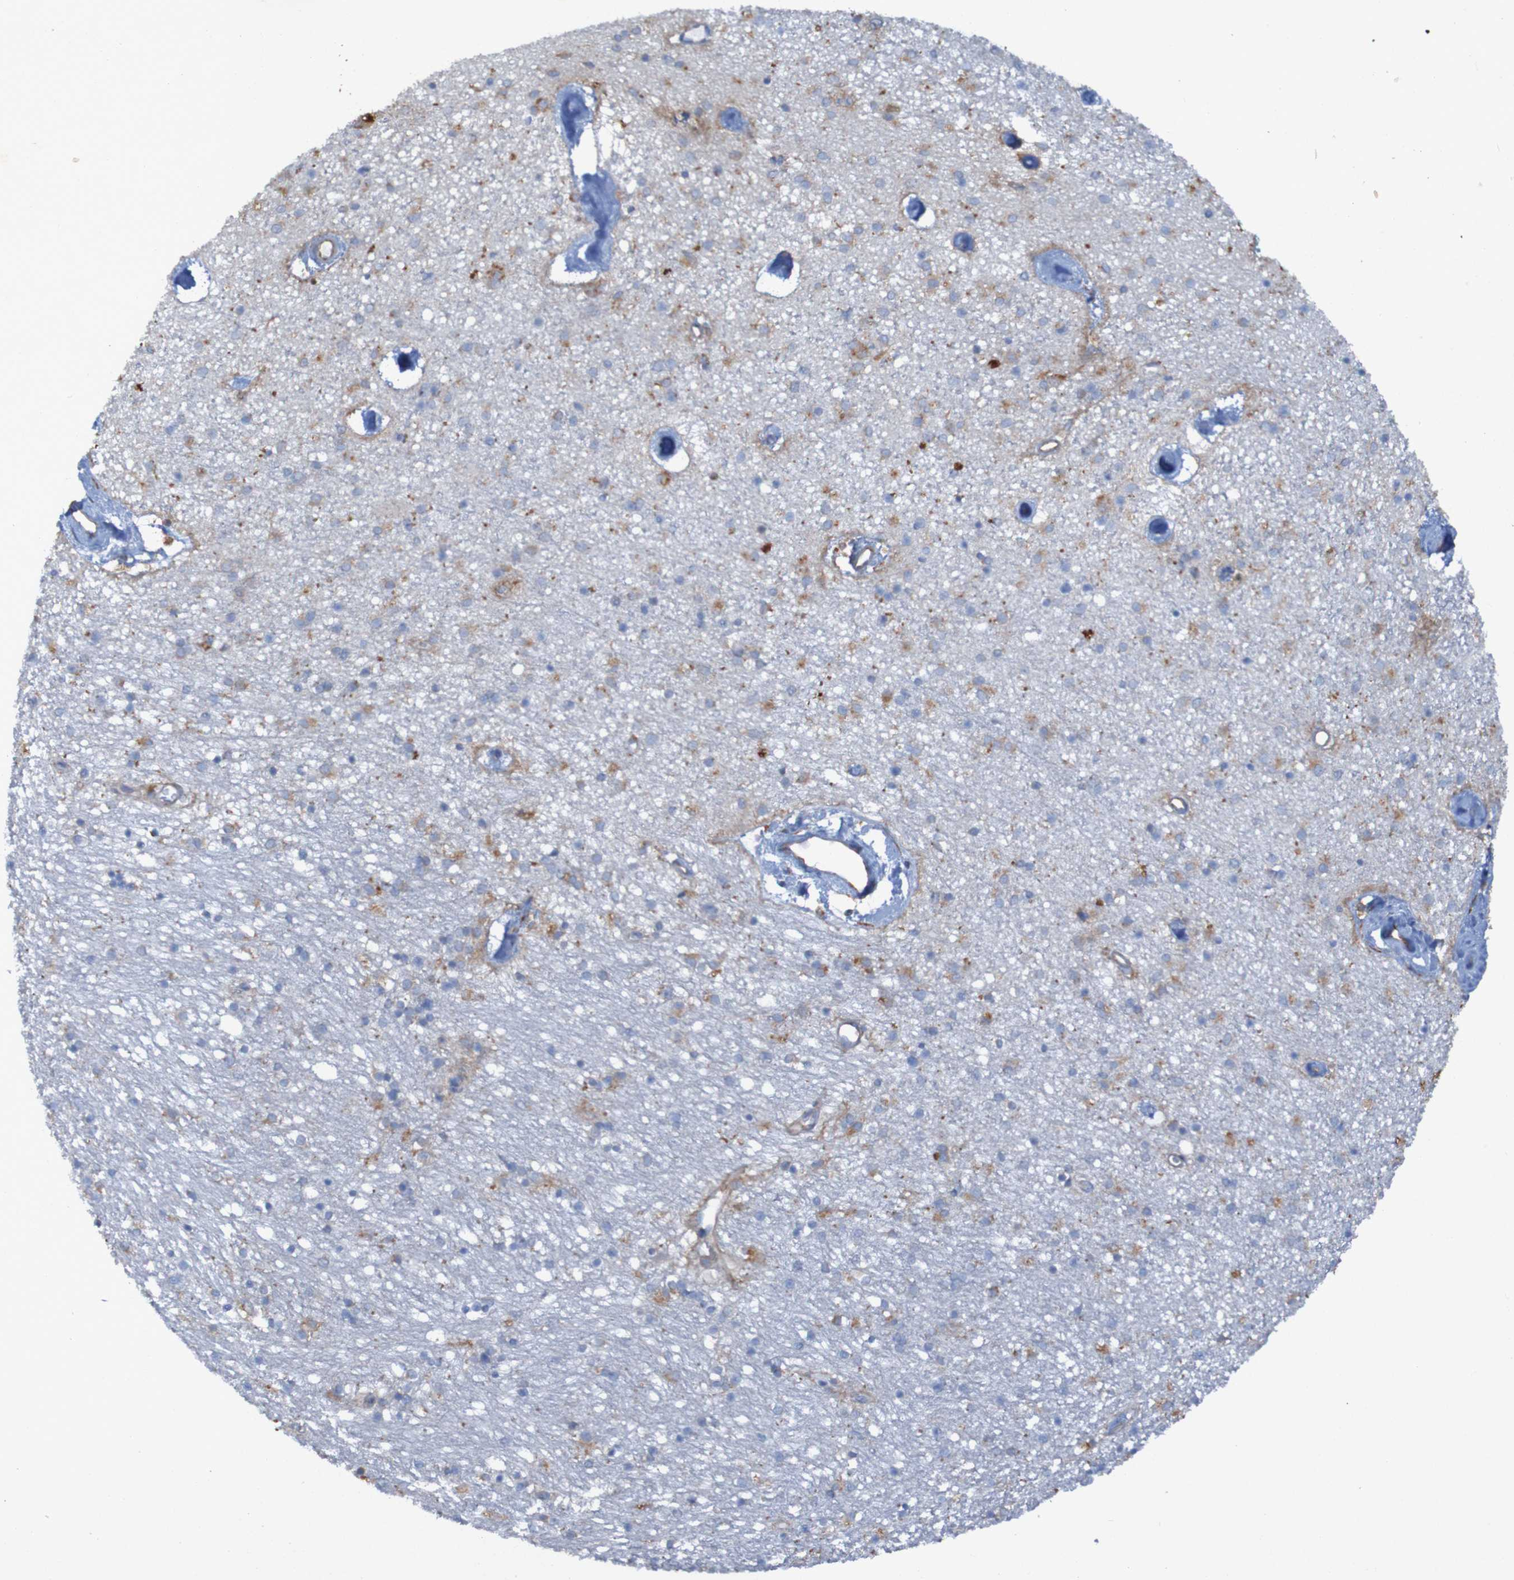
{"staining": {"intensity": "weak", "quantity": "25%-75%", "location": "cytoplasmic/membranous"}, "tissue": "caudate", "cell_type": "Glial cells", "image_type": "normal", "snomed": [{"axis": "morphology", "description": "Normal tissue, NOS"}, {"axis": "topography", "description": "Lateral ventricle wall"}], "caption": "Immunohistochemical staining of normal human caudate exhibits 25%-75% levels of weak cytoplasmic/membranous protein positivity in approximately 25%-75% of glial cells.", "gene": "RPL10L", "patient": {"sex": "female", "age": 54}}